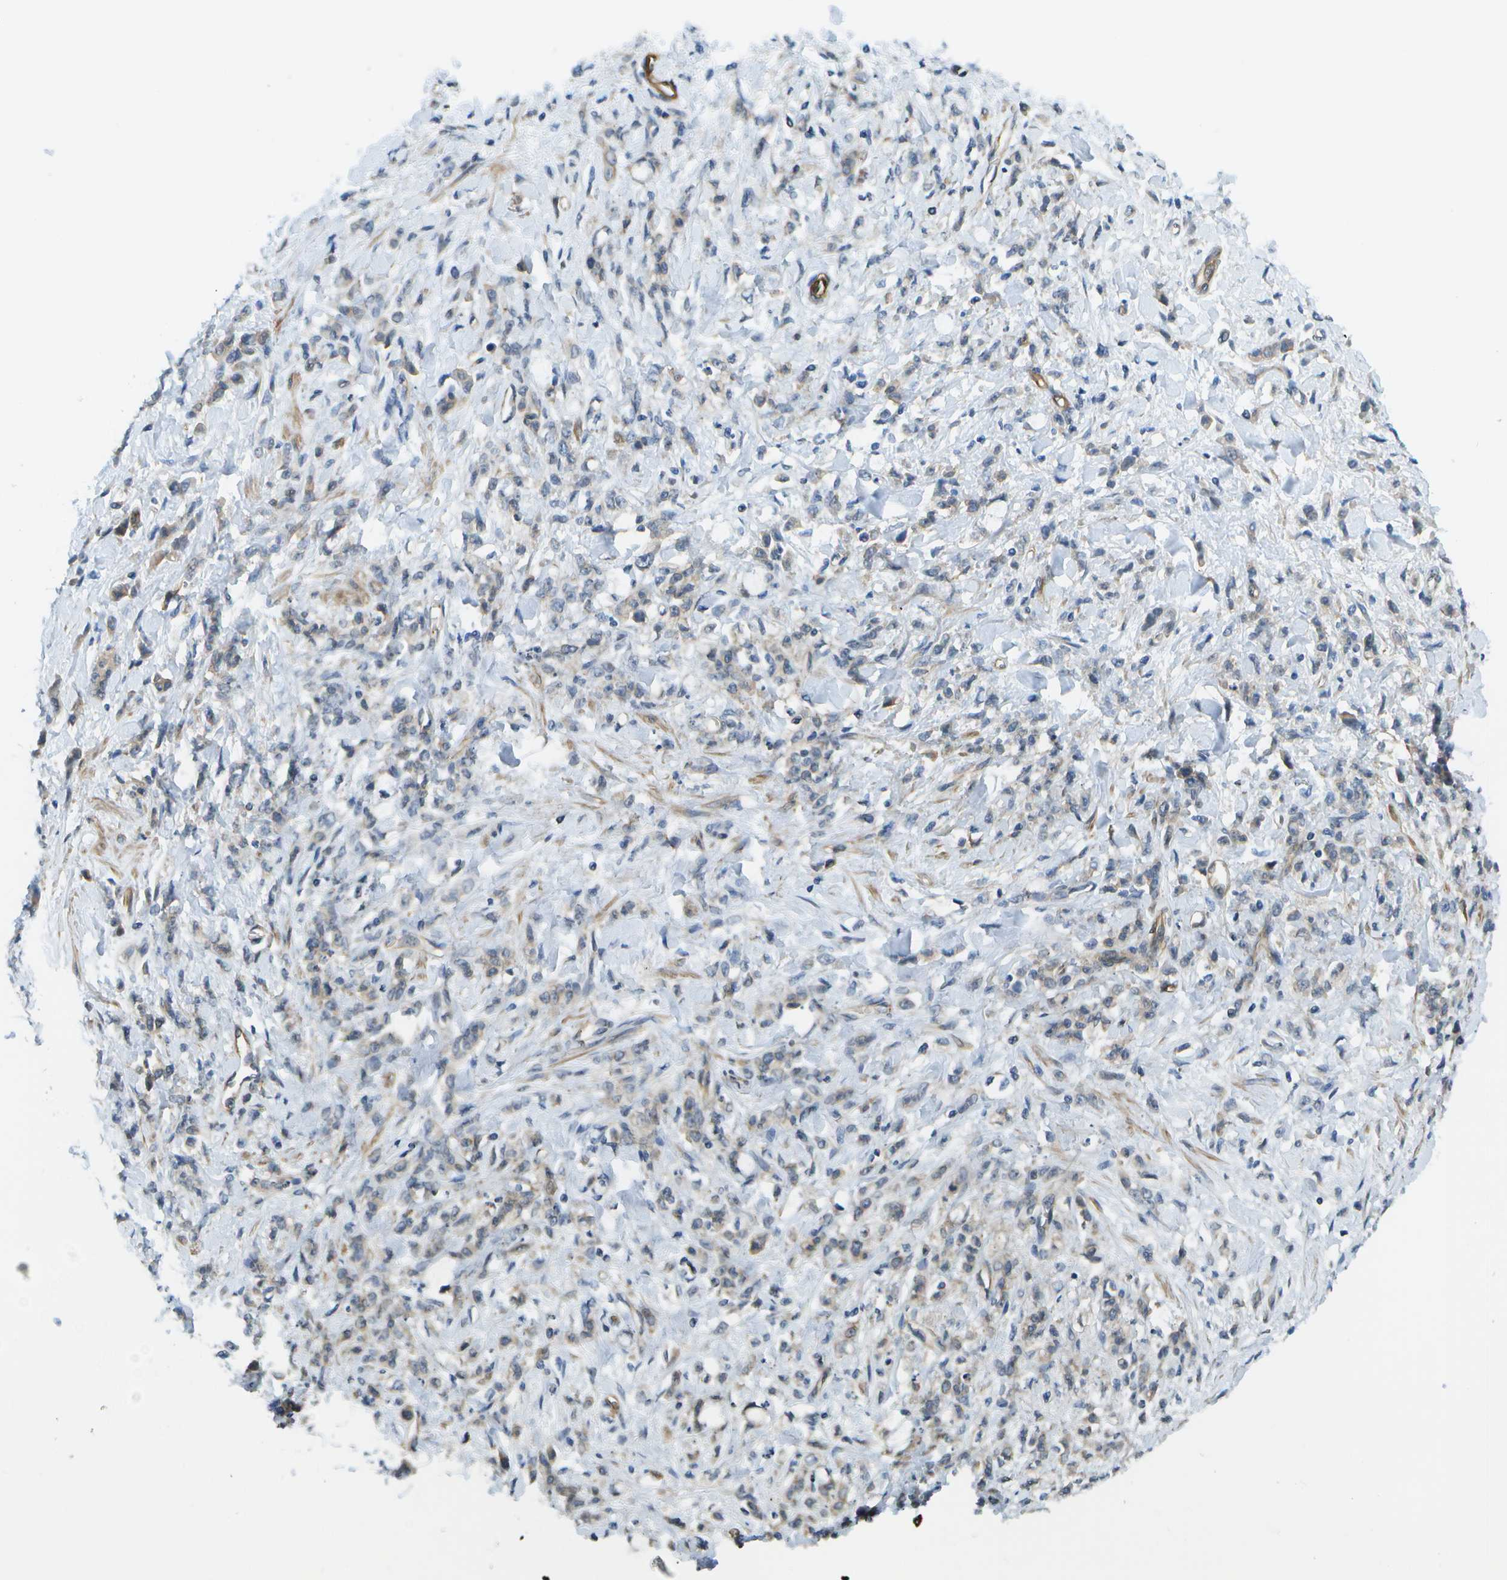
{"staining": {"intensity": "weak", "quantity": "25%-75%", "location": "cytoplasmic/membranous"}, "tissue": "stomach cancer", "cell_type": "Tumor cells", "image_type": "cancer", "snomed": [{"axis": "morphology", "description": "Normal tissue, NOS"}, {"axis": "morphology", "description": "Adenocarcinoma, NOS"}, {"axis": "topography", "description": "Stomach"}], "caption": "There is low levels of weak cytoplasmic/membranous staining in tumor cells of adenocarcinoma (stomach), as demonstrated by immunohistochemical staining (brown color).", "gene": "KIAA0040", "patient": {"sex": "male", "age": 82}}